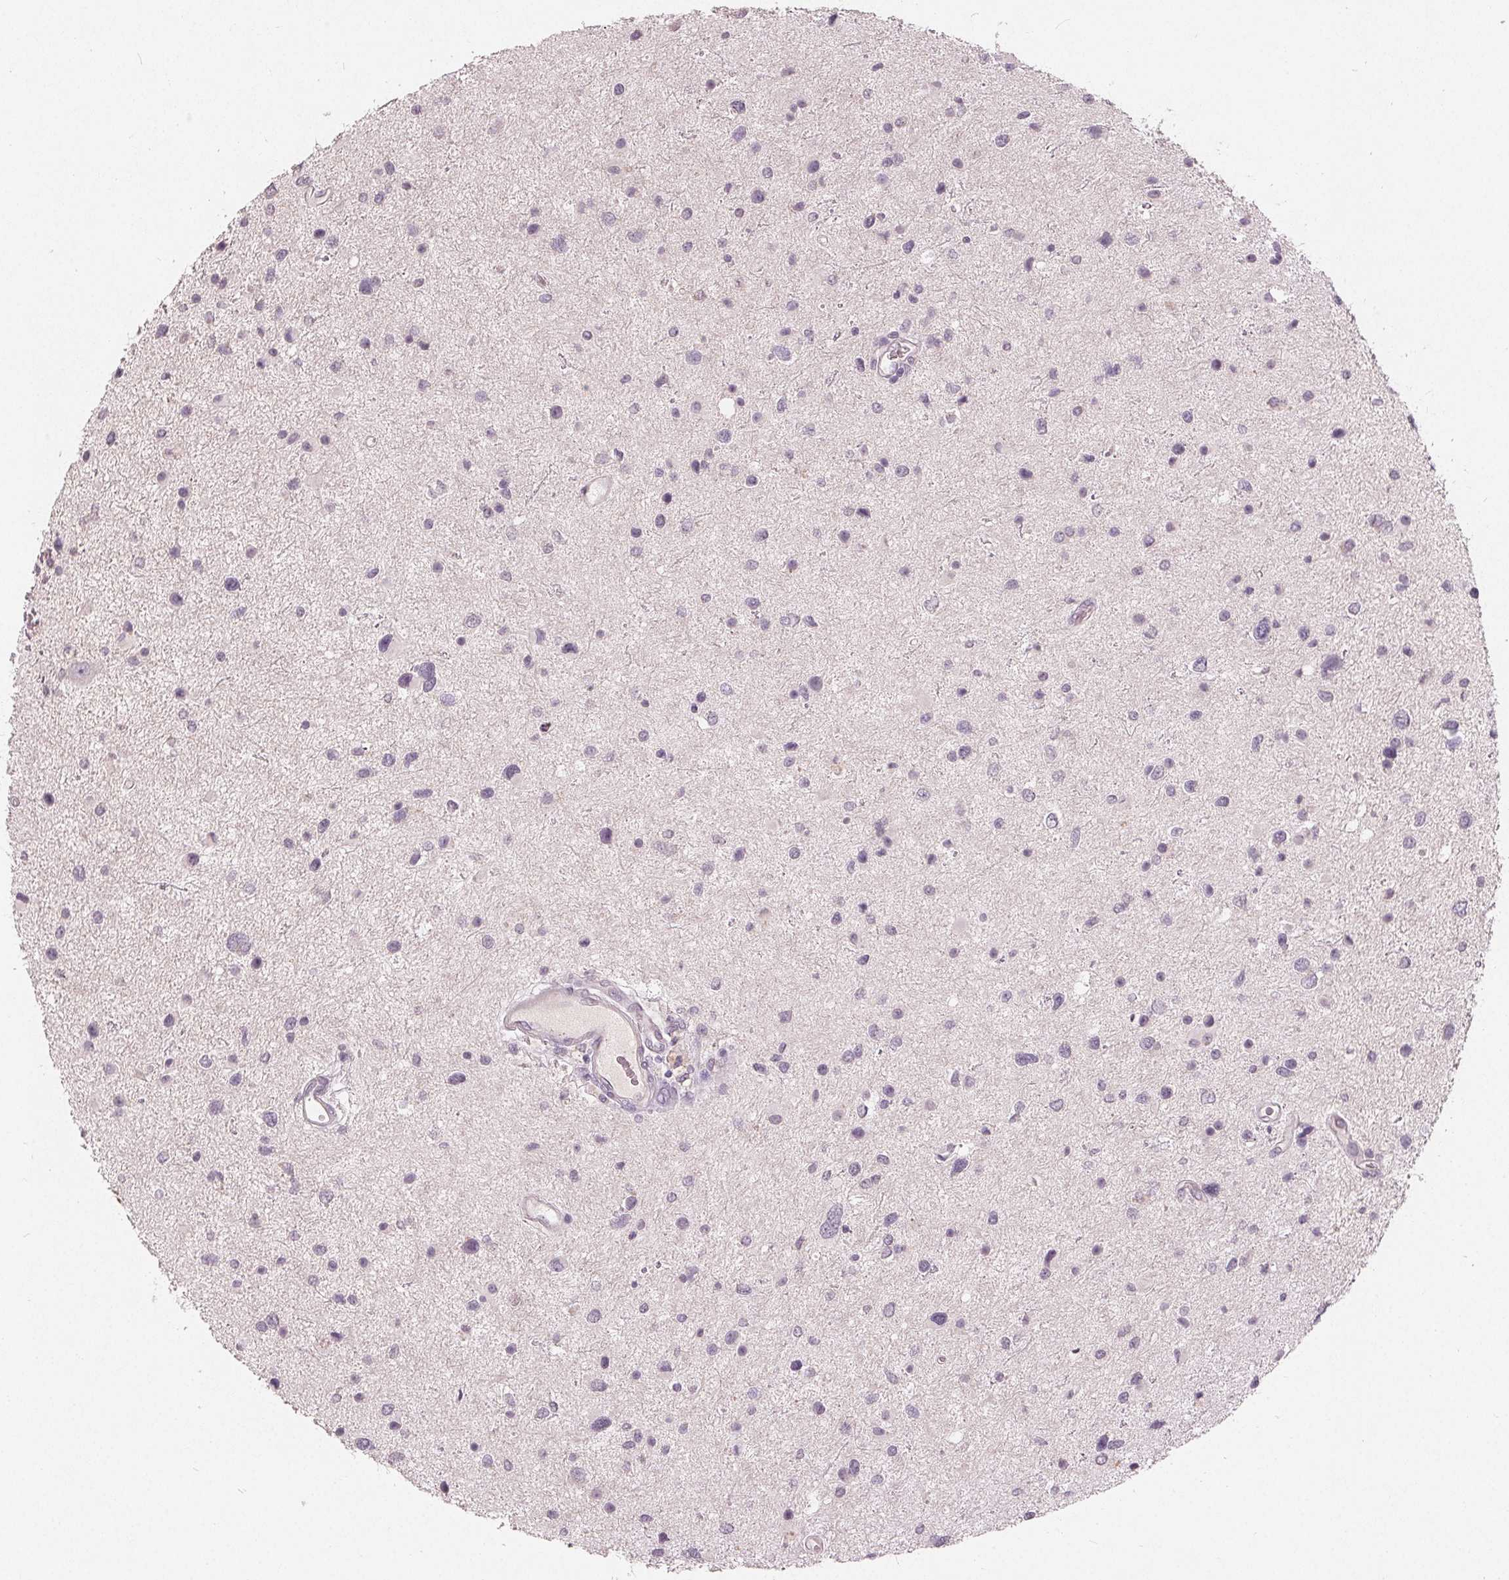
{"staining": {"intensity": "negative", "quantity": "none", "location": "none"}, "tissue": "glioma", "cell_type": "Tumor cells", "image_type": "cancer", "snomed": [{"axis": "morphology", "description": "Glioma, malignant, Low grade"}, {"axis": "topography", "description": "Brain"}], "caption": "Immunohistochemistry photomicrograph of malignant low-grade glioma stained for a protein (brown), which displays no expression in tumor cells.", "gene": "TRIM60", "patient": {"sex": "female", "age": 32}}